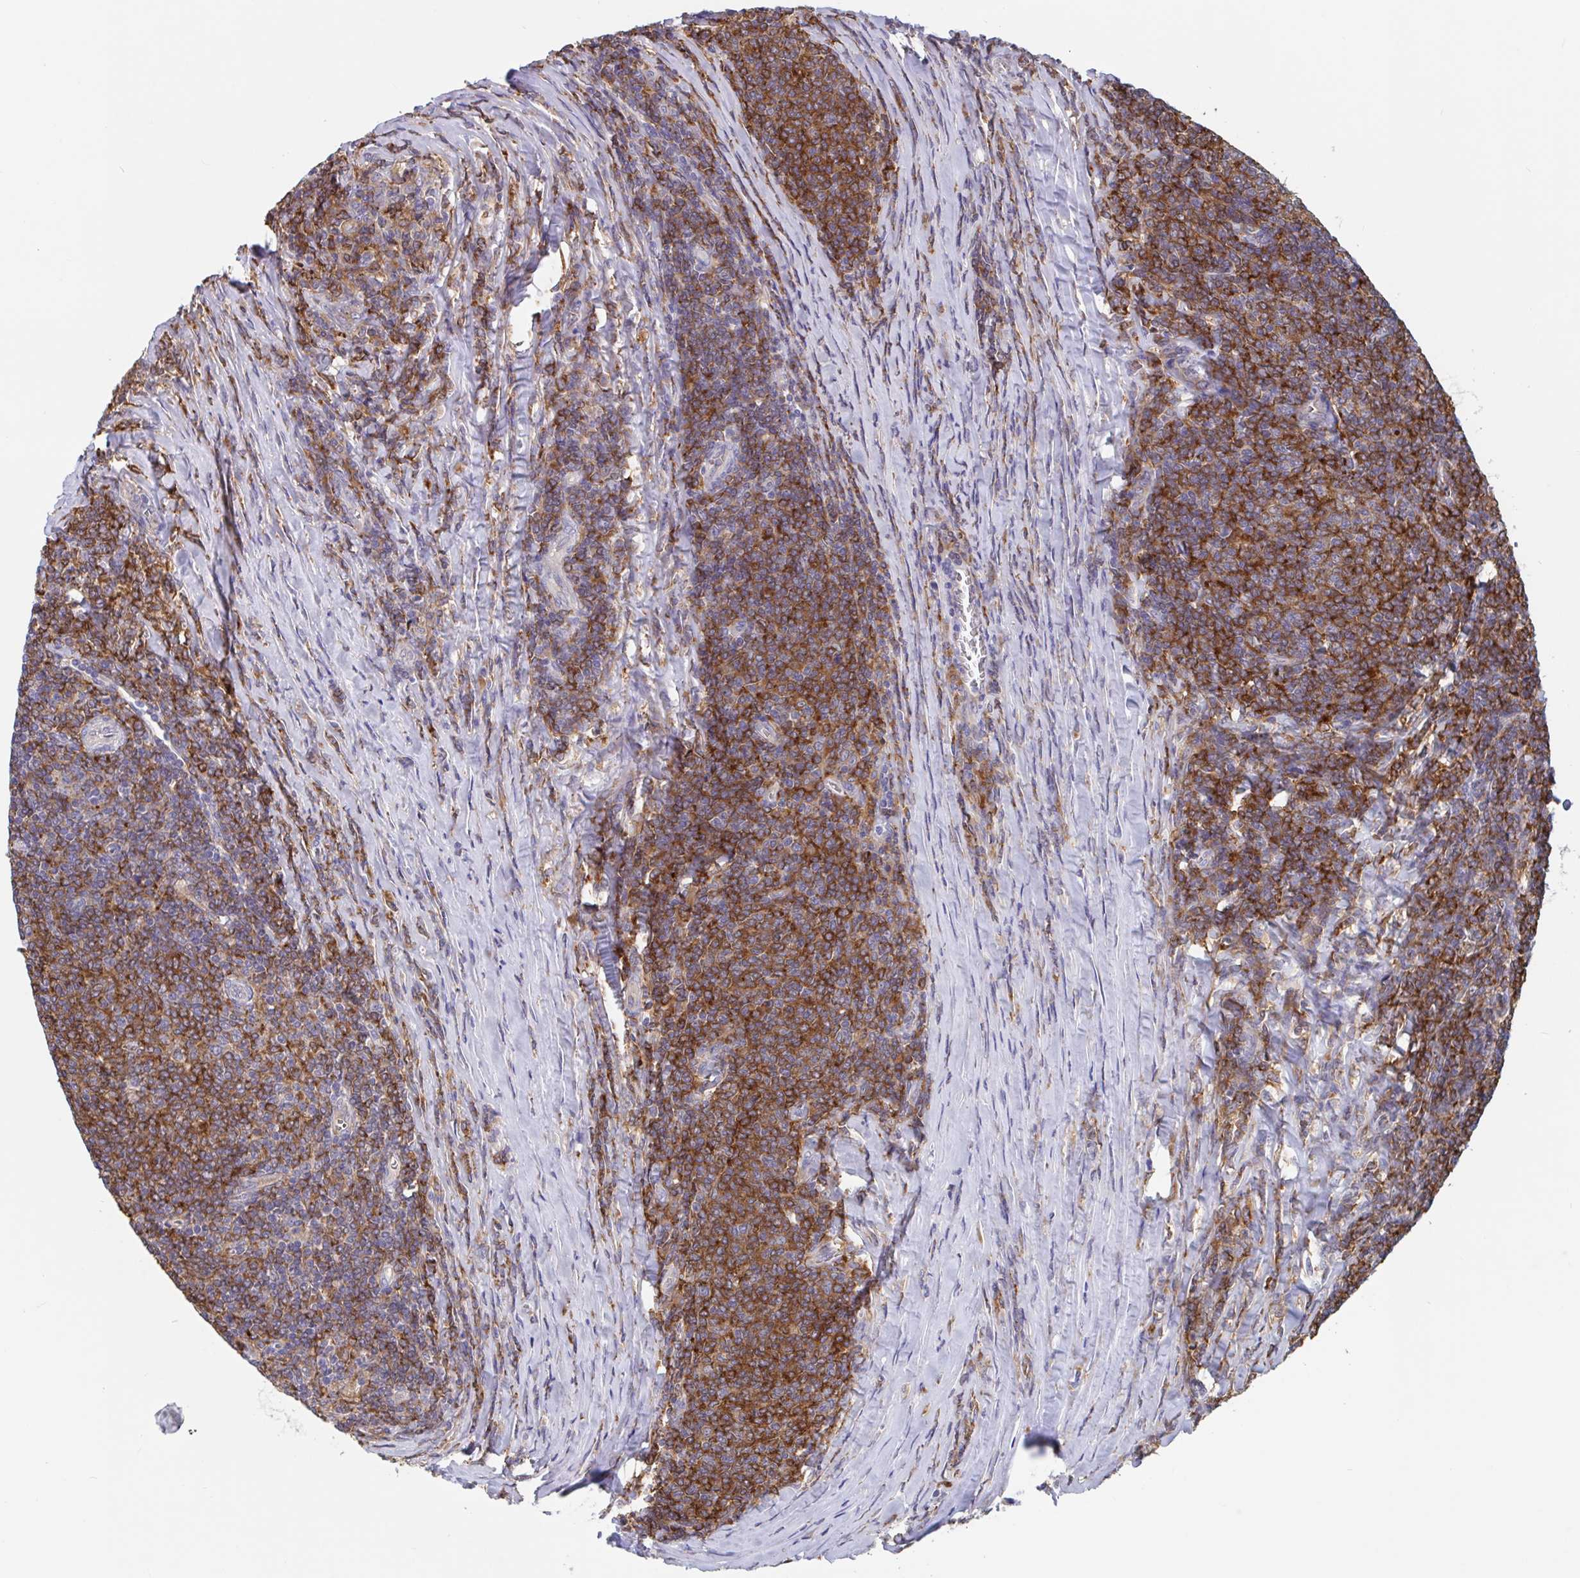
{"staining": {"intensity": "strong", "quantity": ">75%", "location": "cytoplasmic/membranous"}, "tissue": "lymphoma", "cell_type": "Tumor cells", "image_type": "cancer", "snomed": [{"axis": "morphology", "description": "Malignant lymphoma, non-Hodgkin's type, Low grade"}, {"axis": "topography", "description": "Lymph node"}], "caption": "IHC of human lymphoma displays high levels of strong cytoplasmic/membranous staining in about >75% of tumor cells. The staining is performed using DAB brown chromogen to label protein expression. The nuclei are counter-stained blue using hematoxylin.", "gene": "SNX8", "patient": {"sex": "male", "age": 52}}